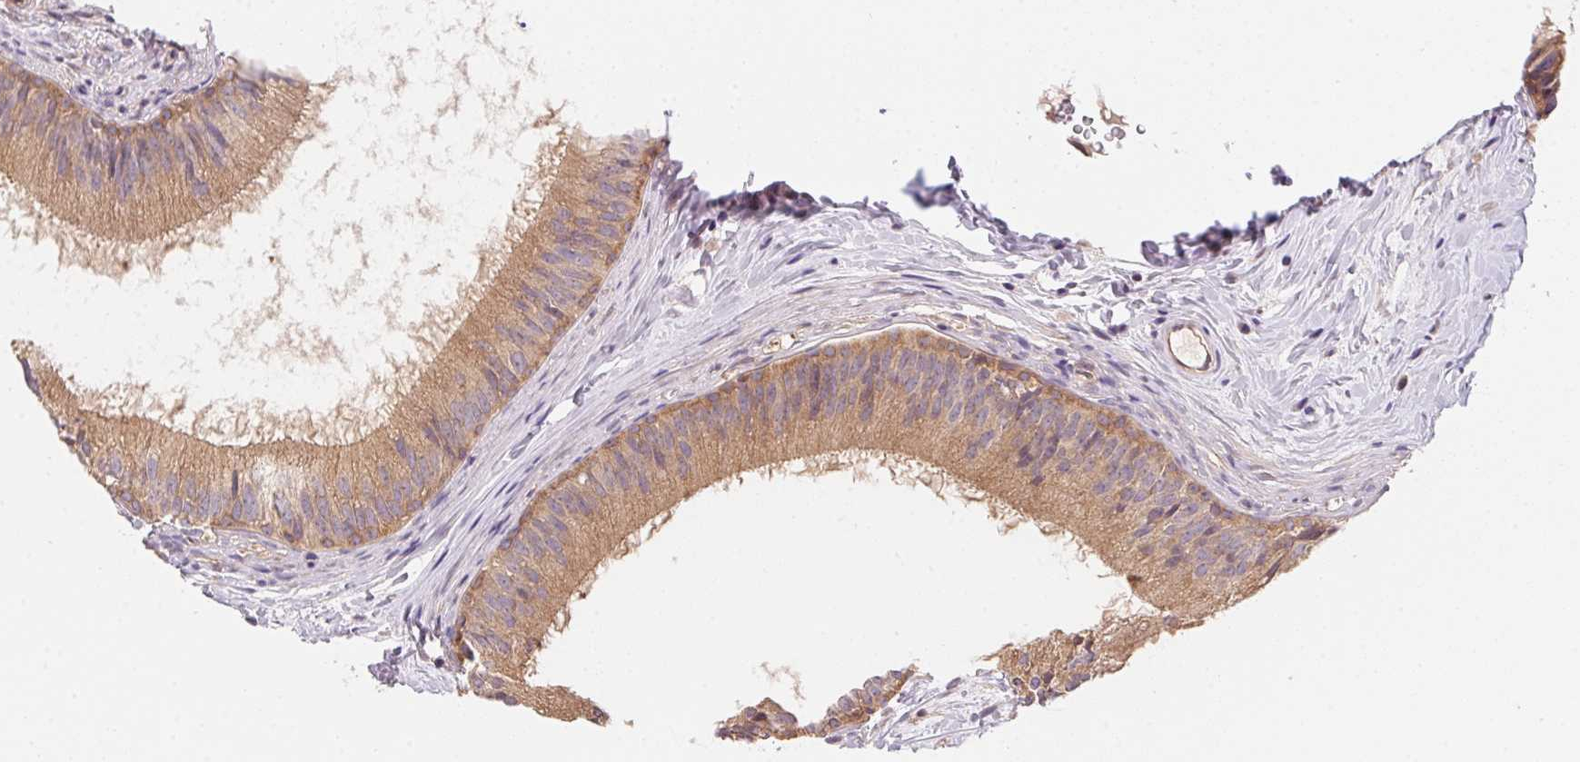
{"staining": {"intensity": "moderate", "quantity": ">75%", "location": "cytoplasmic/membranous"}, "tissue": "epididymis", "cell_type": "Glandular cells", "image_type": "normal", "snomed": [{"axis": "morphology", "description": "Normal tissue, NOS"}, {"axis": "topography", "description": "Epididymis"}], "caption": "Protein analysis of unremarkable epididymis reveals moderate cytoplasmic/membranous staining in approximately >75% of glandular cells.", "gene": "PRKAA1", "patient": {"sex": "male", "age": 24}}